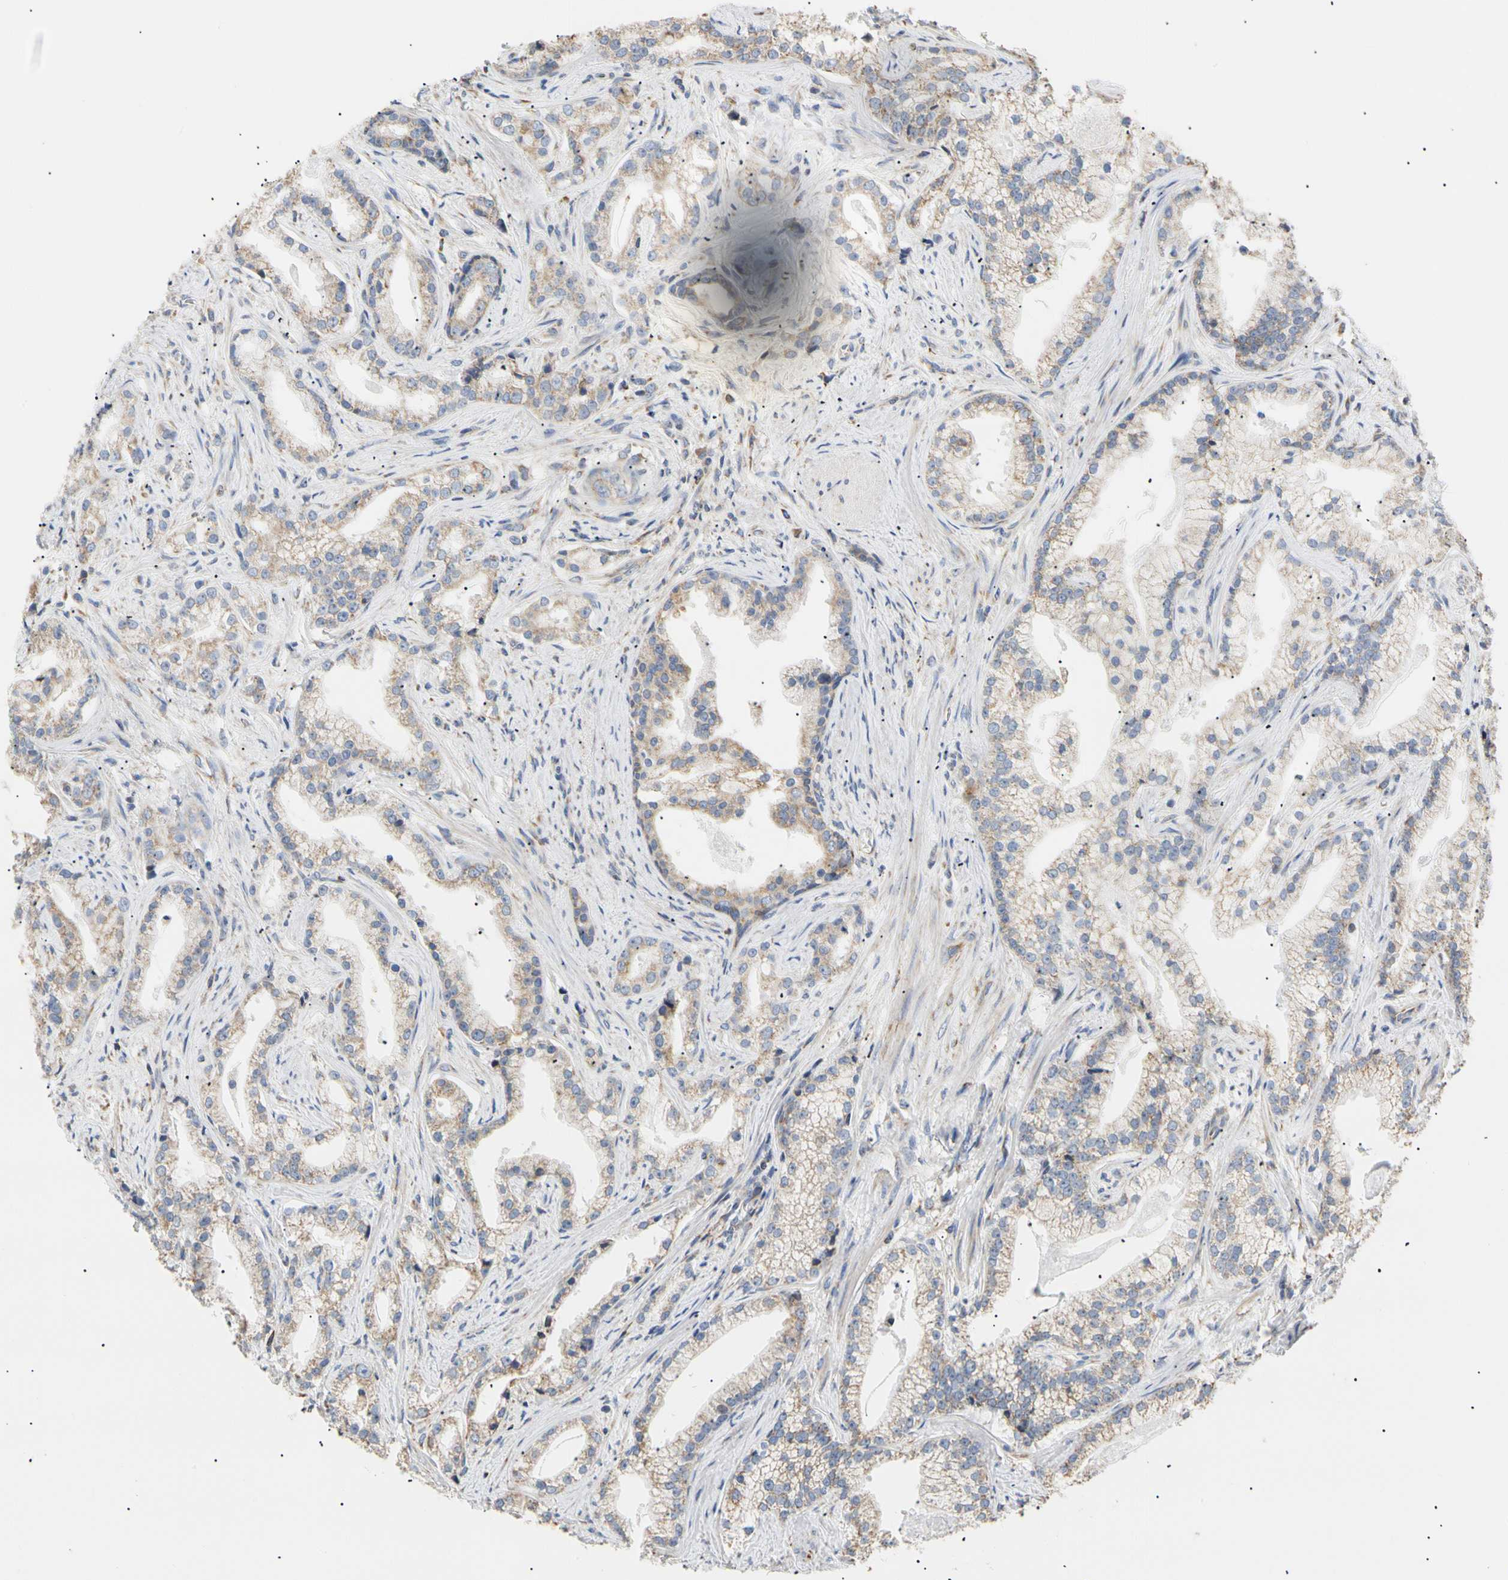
{"staining": {"intensity": "weak", "quantity": "25%-75%", "location": "cytoplasmic/membranous"}, "tissue": "prostate cancer", "cell_type": "Tumor cells", "image_type": "cancer", "snomed": [{"axis": "morphology", "description": "Adenocarcinoma, Low grade"}, {"axis": "topography", "description": "Prostate"}], "caption": "Immunohistochemical staining of human prostate adenocarcinoma (low-grade) demonstrates low levels of weak cytoplasmic/membranous staining in about 25%-75% of tumor cells.", "gene": "PLGRKT", "patient": {"sex": "male", "age": 59}}